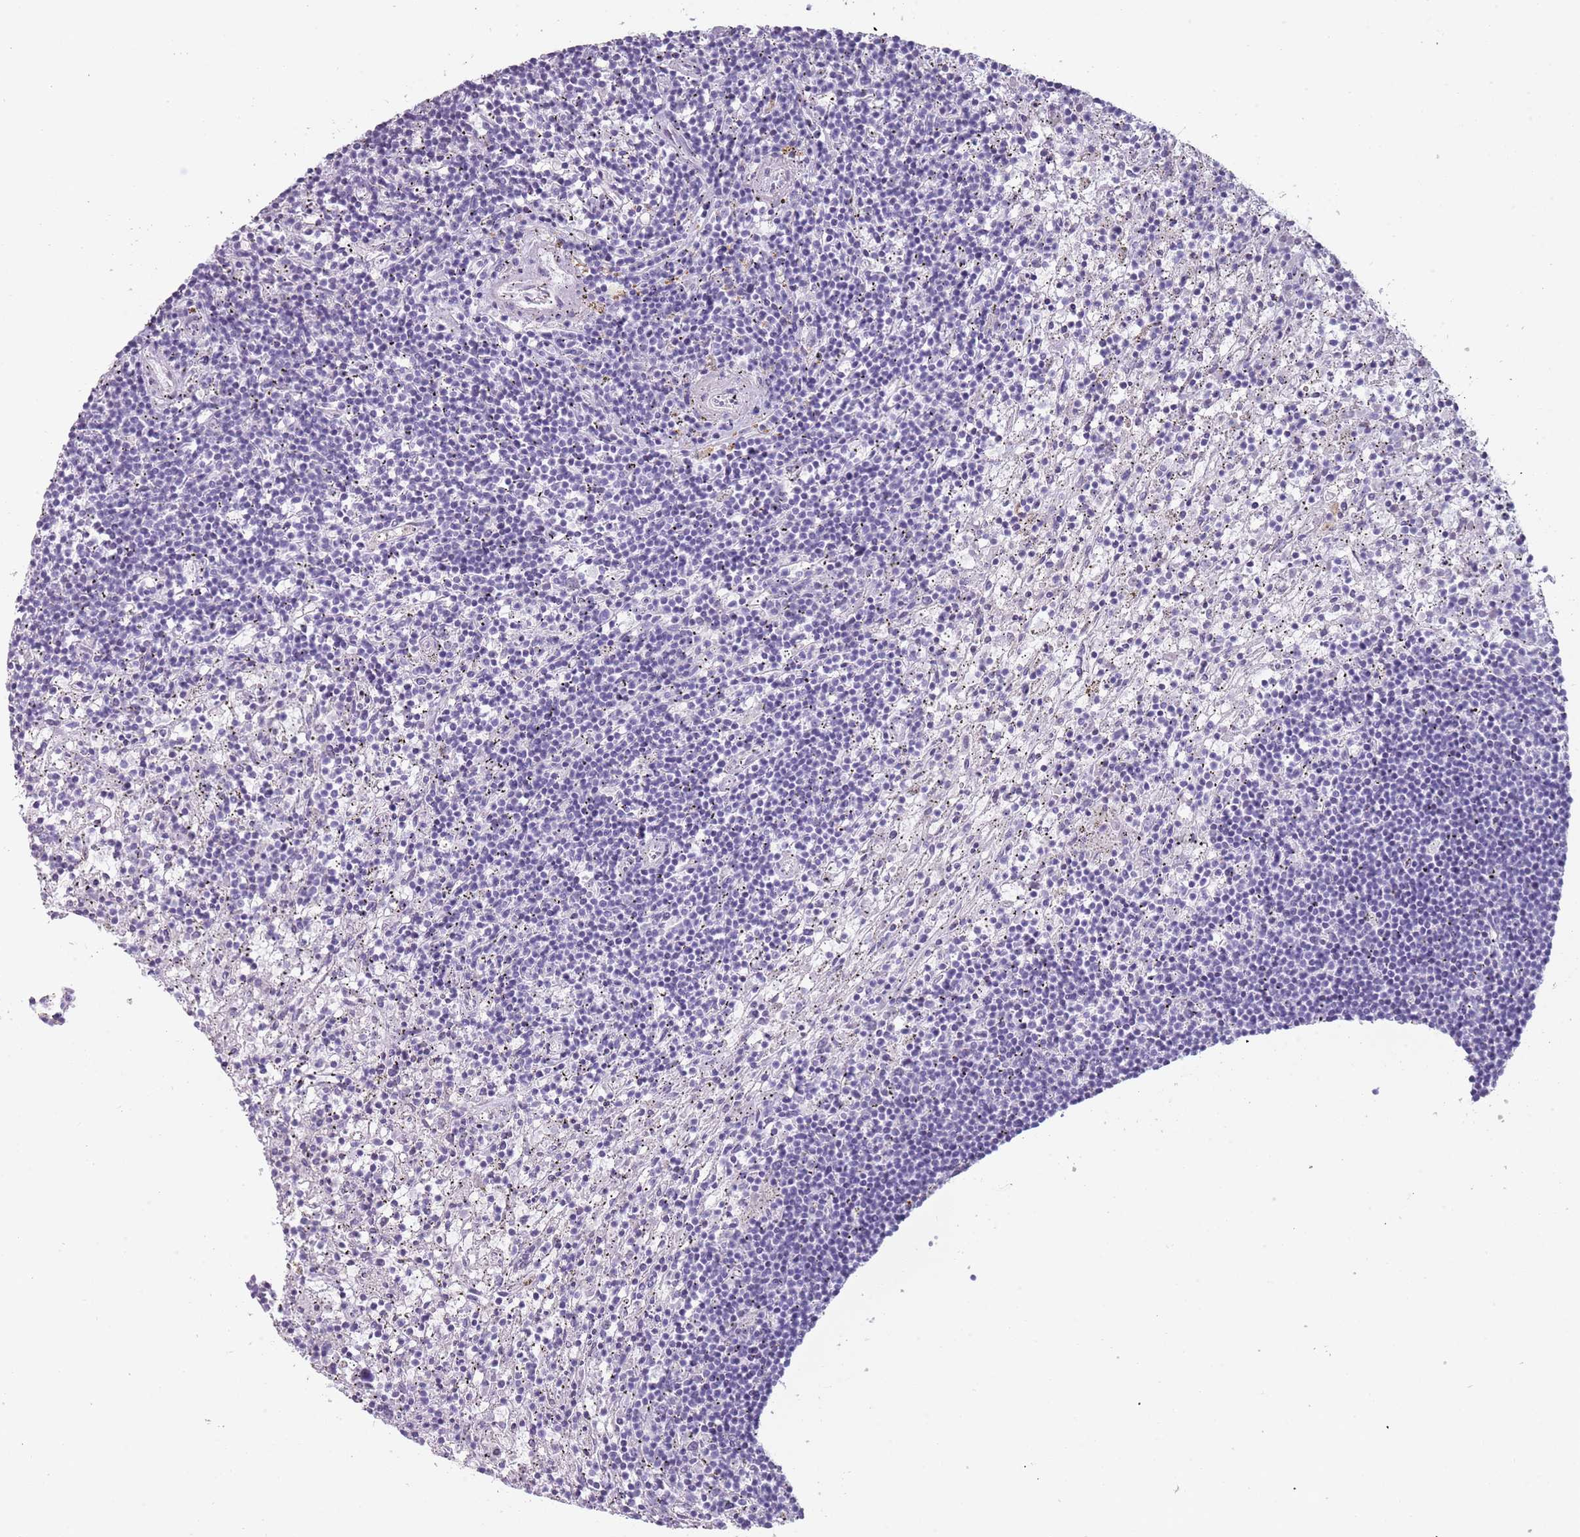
{"staining": {"intensity": "negative", "quantity": "none", "location": "none"}, "tissue": "lymphoma", "cell_type": "Tumor cells", "image_type": "cancer", "snomed": [{"axis": "morphology", "description": "Malignant lymphoma, non-Hodgkin's type, Low grade"}, {"axis": "topography", "description": "Spleen"}], "caption": "Immunohistochemistry image of human low-grade malignant lymphoma, non-Hodgkin's type stained for a protein (brown), which demonstrates no positivity in tumor cells. (DAB (3,3'-diaminobenzidine) immunohistochemistry (IHC) visualized using brightfield microscopy, high magnification).", "gene": "COLEC12", "patient": {"sex": "male", "age": 76}}